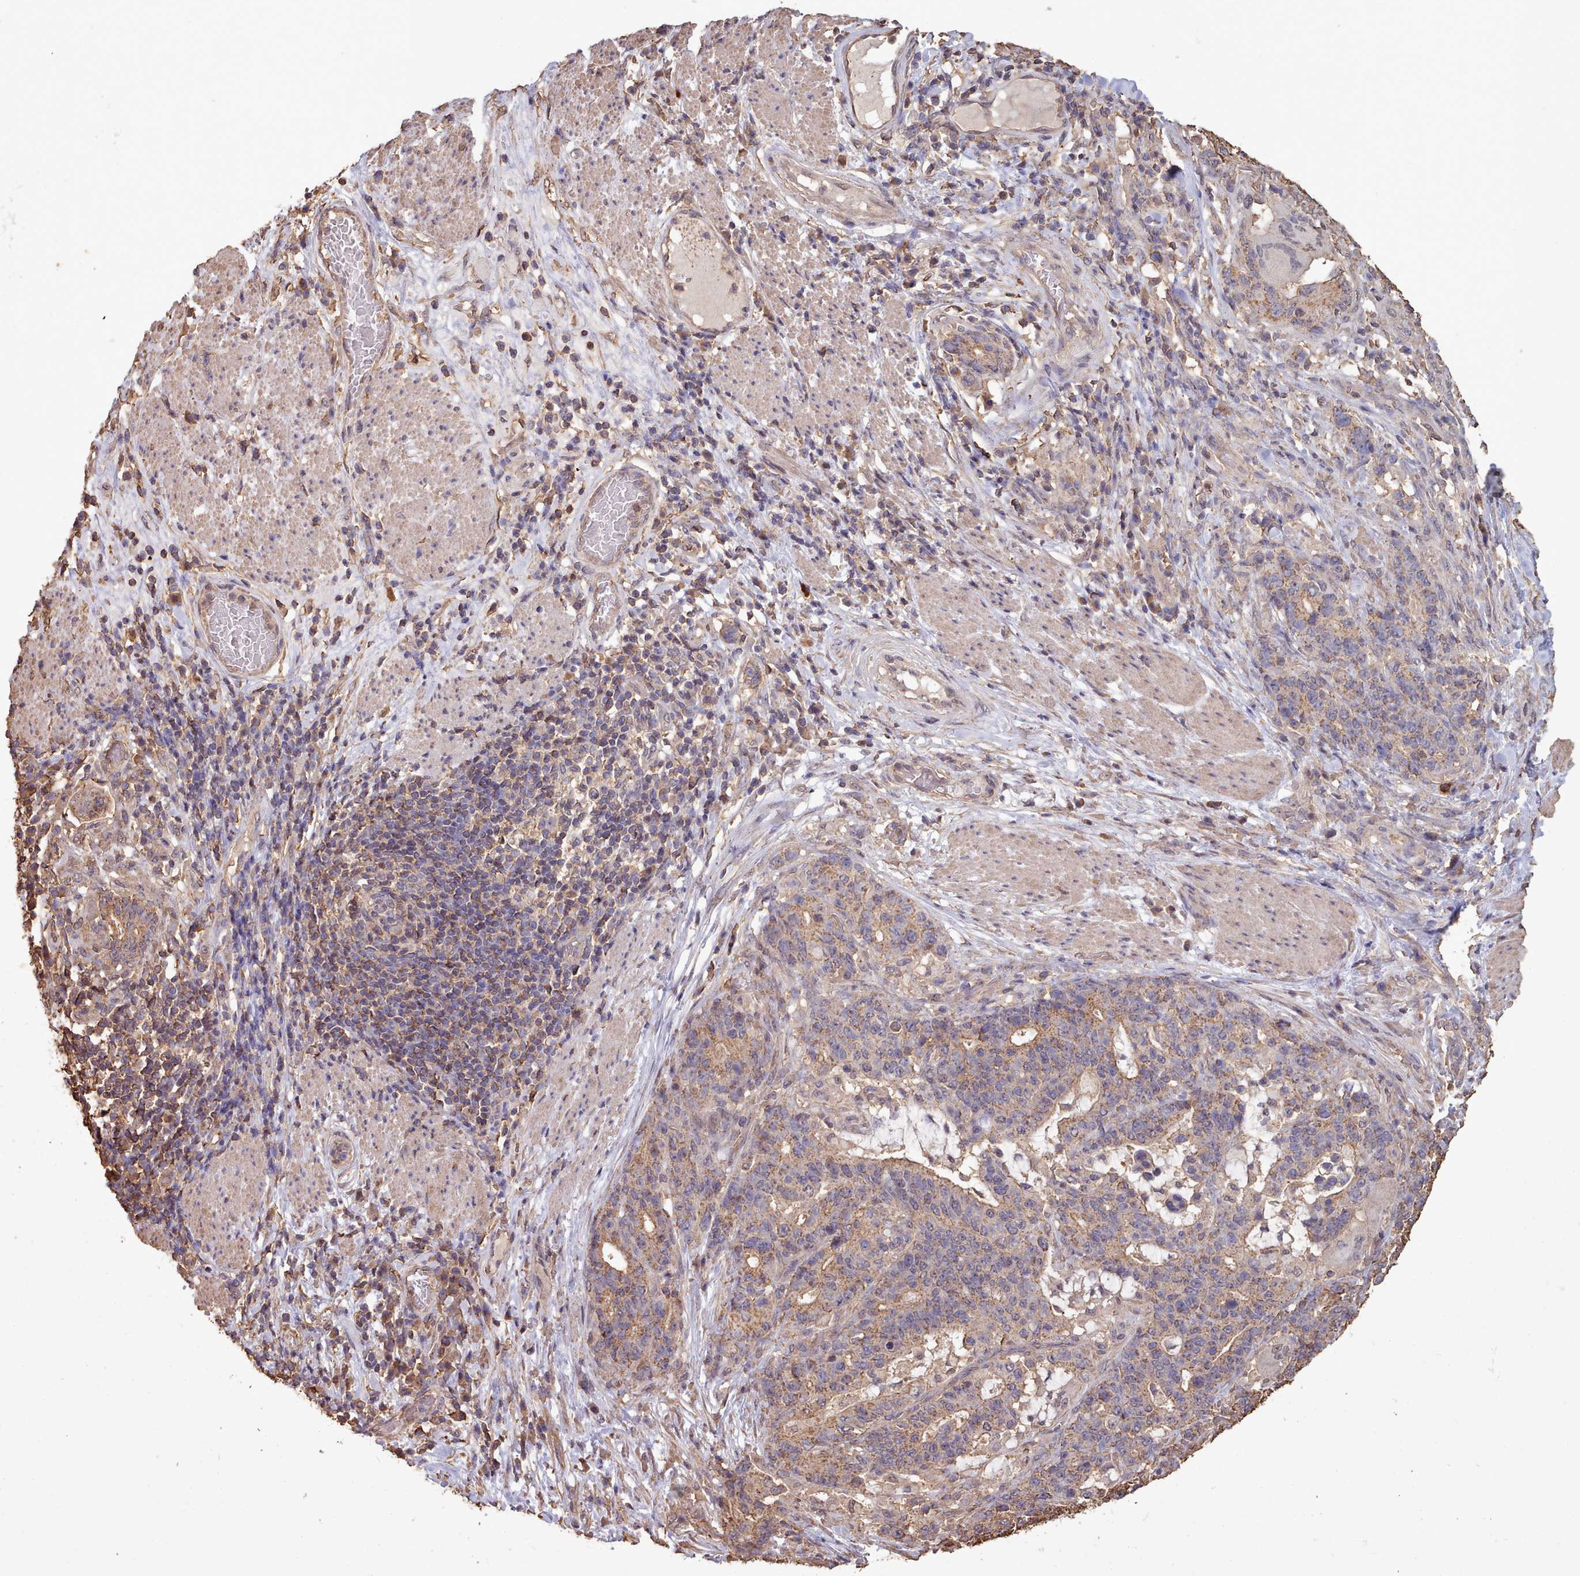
{"staining": {"intensity": "weak", "quantity": ">75%", "location": "cytoplasmic/membranous"}, "tissue": "stomach cancer", "cell_type": "Tumor cells", "image_type": "cancer", "snomed": [{"axis": "morphology", "description": "Normal tissue, NOS"}, {"axis": "morphology", "description": "Adenocarcinoma, NOS"}, {"axis": "topography", "description": "Stomach"}], "caption": "A photomicrograph showing weak cytoplasmic/membranous staining in about >75% of tumor cells in stomach cancer, as visualized by brown immunohistochemical staining.", "gene": "METRN", "patient": {"sex": "female", "age": 64}}